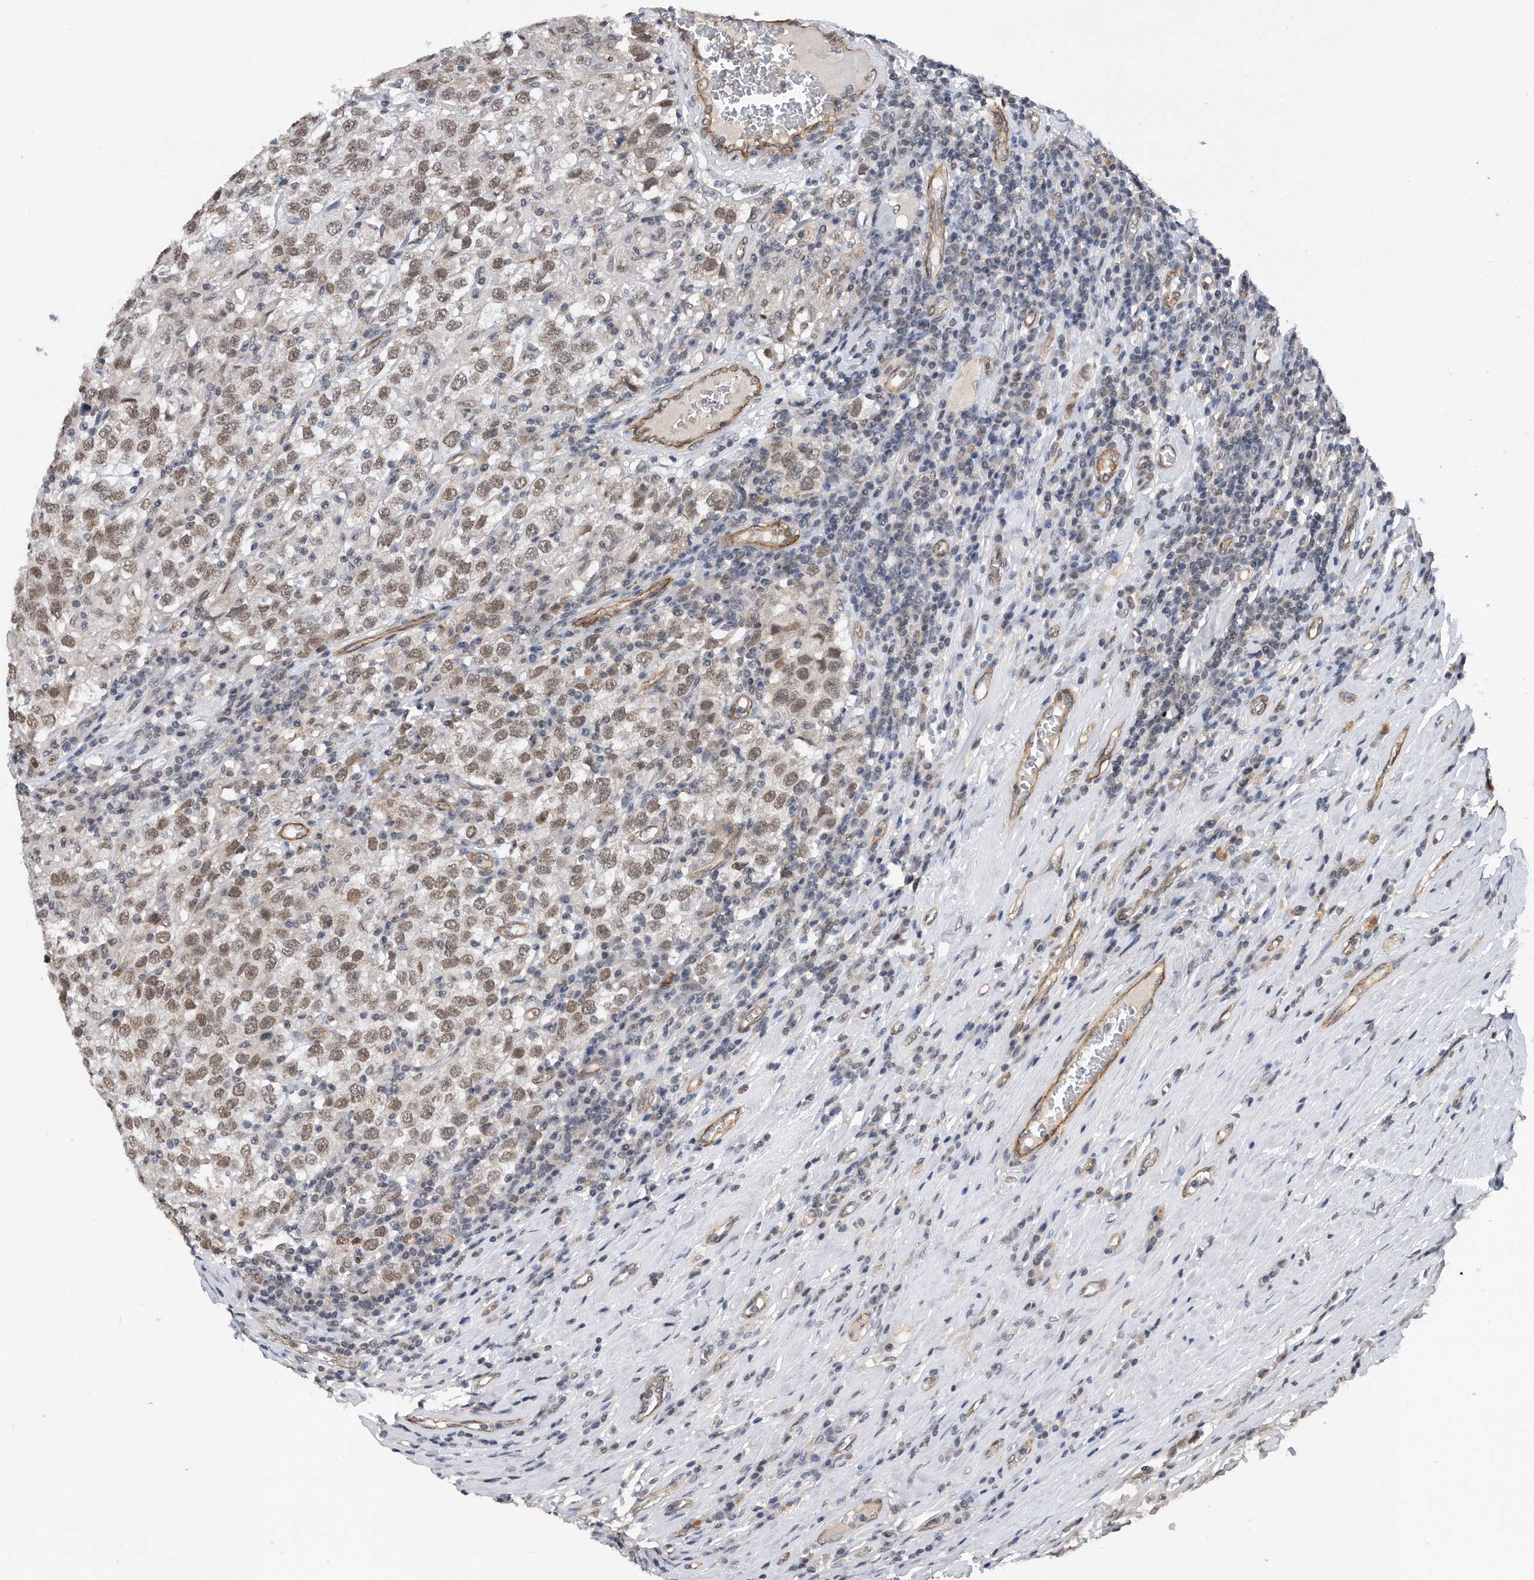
{"staining": {"intensity": "moderate", "quantity": ">75%", "location": "nuclear"}, "tissue": "testis cancer", "cell_type": "Tumor cells", "image_type": "cancer", "snomed": [{"axis": "morphology", "description": "Seminoma, NOS"}, {"axis": "topography", "description": "Testis"}], "caption": "Testis cancer (seminoma) stained with DAB immunohistochemistry demonstrates medium levels of moderate nuclear staining in approximately >75% of tumor cells.", "gene": "TP53INP1", "patient": {"sex": "male", "age": 41}}